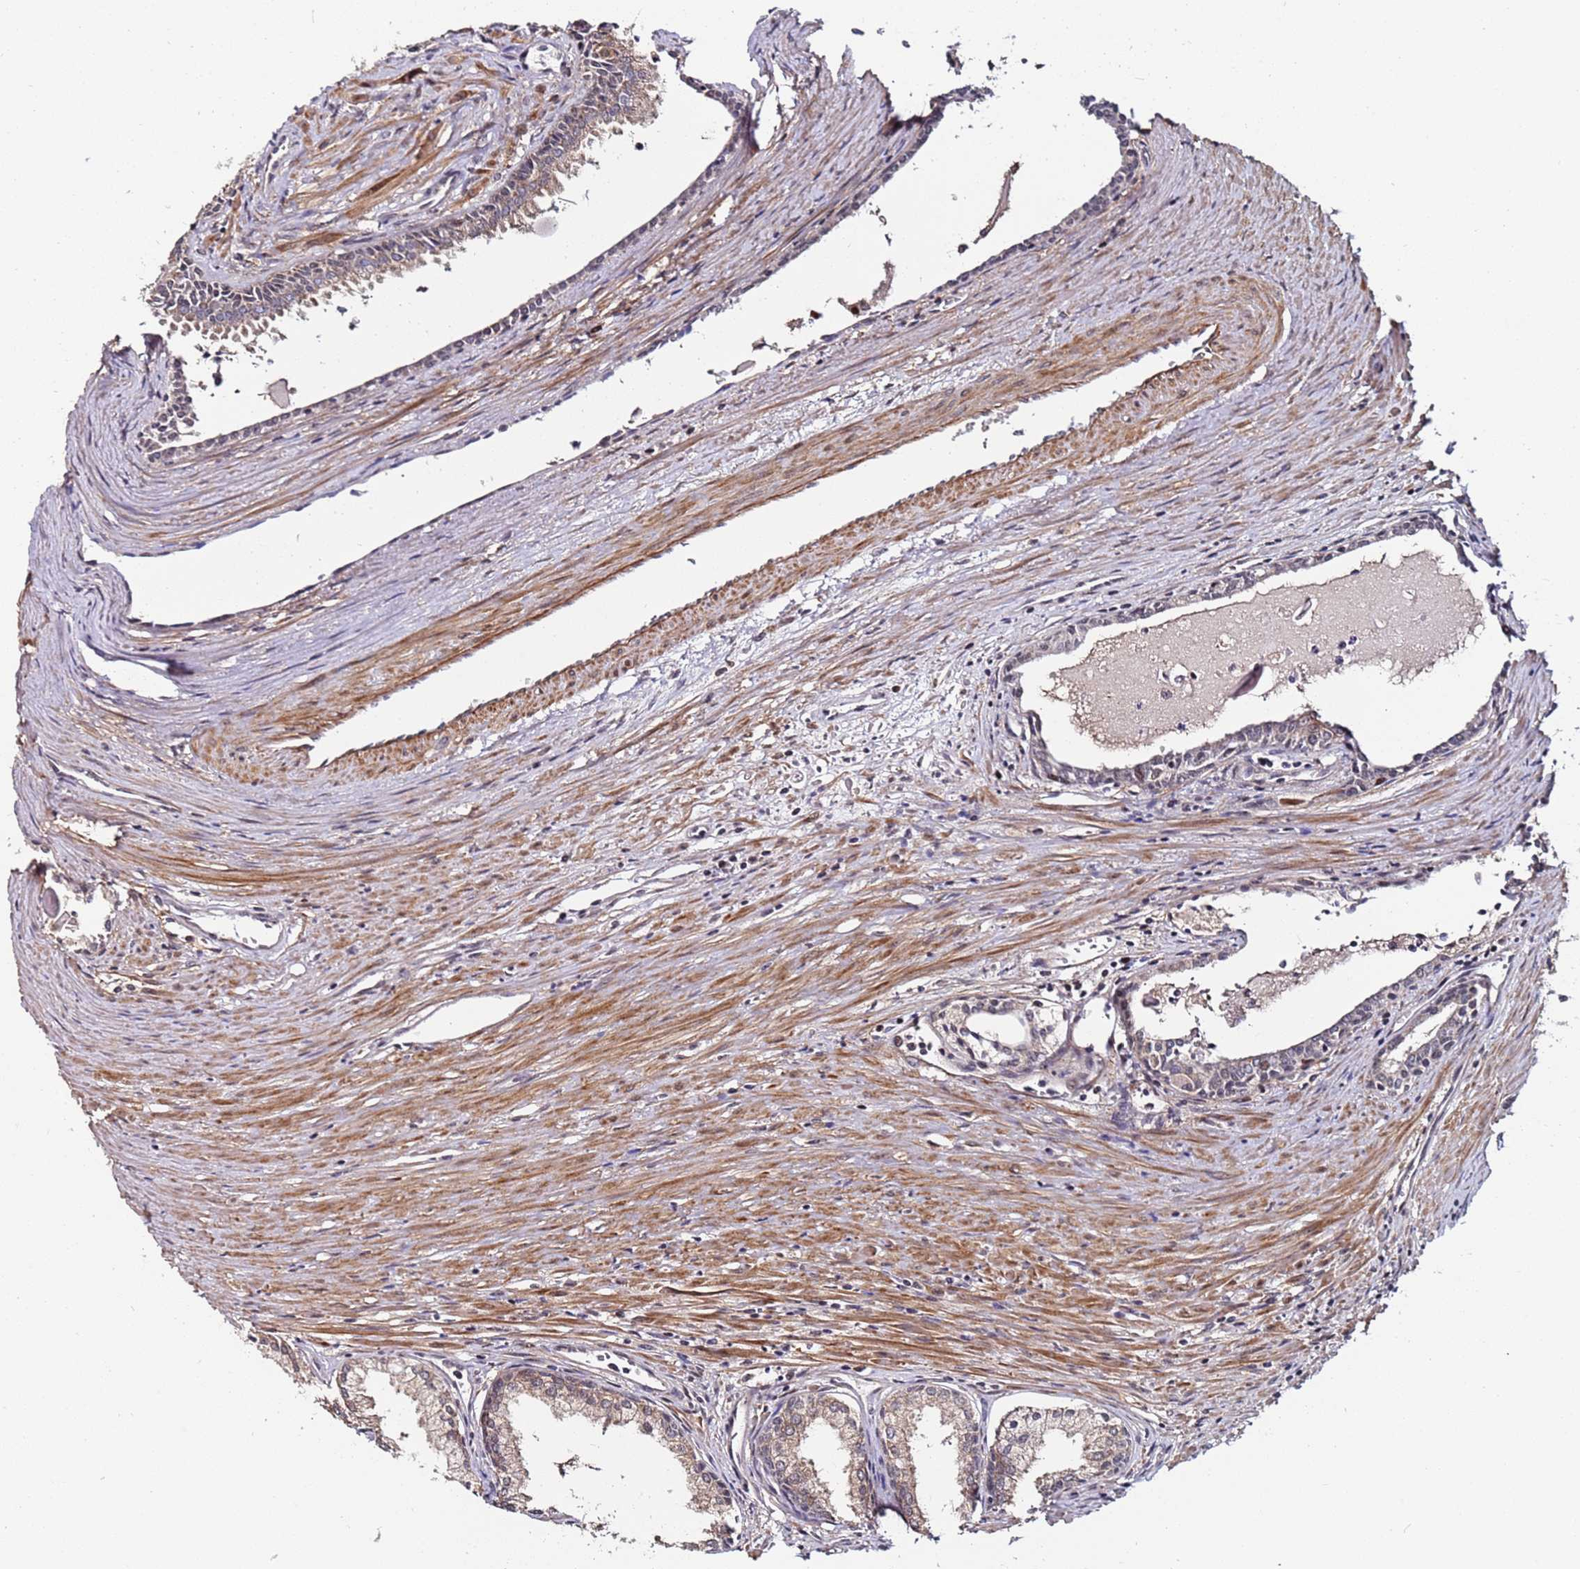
{"staining": {"intensity": "weak", "quantity": "<25%", "location": "cytoplasmic/membranous"}, "tissue": "prostate cancer", "cell_type": "Tumor cells", "image_type": "cancer", "snomed": [{"axis": "morphology", "description": "Adenocarcinoma, High grade"}, {"axis": "topography", "description": "Prostate"}], "caption": "This is an immunohistochemistry micrograph of prostate high-grade adenocarcinoma. There is no expression in tumor cells.", "gene": "PPM1H", "patient": {"sex": "male", "age": 68}}